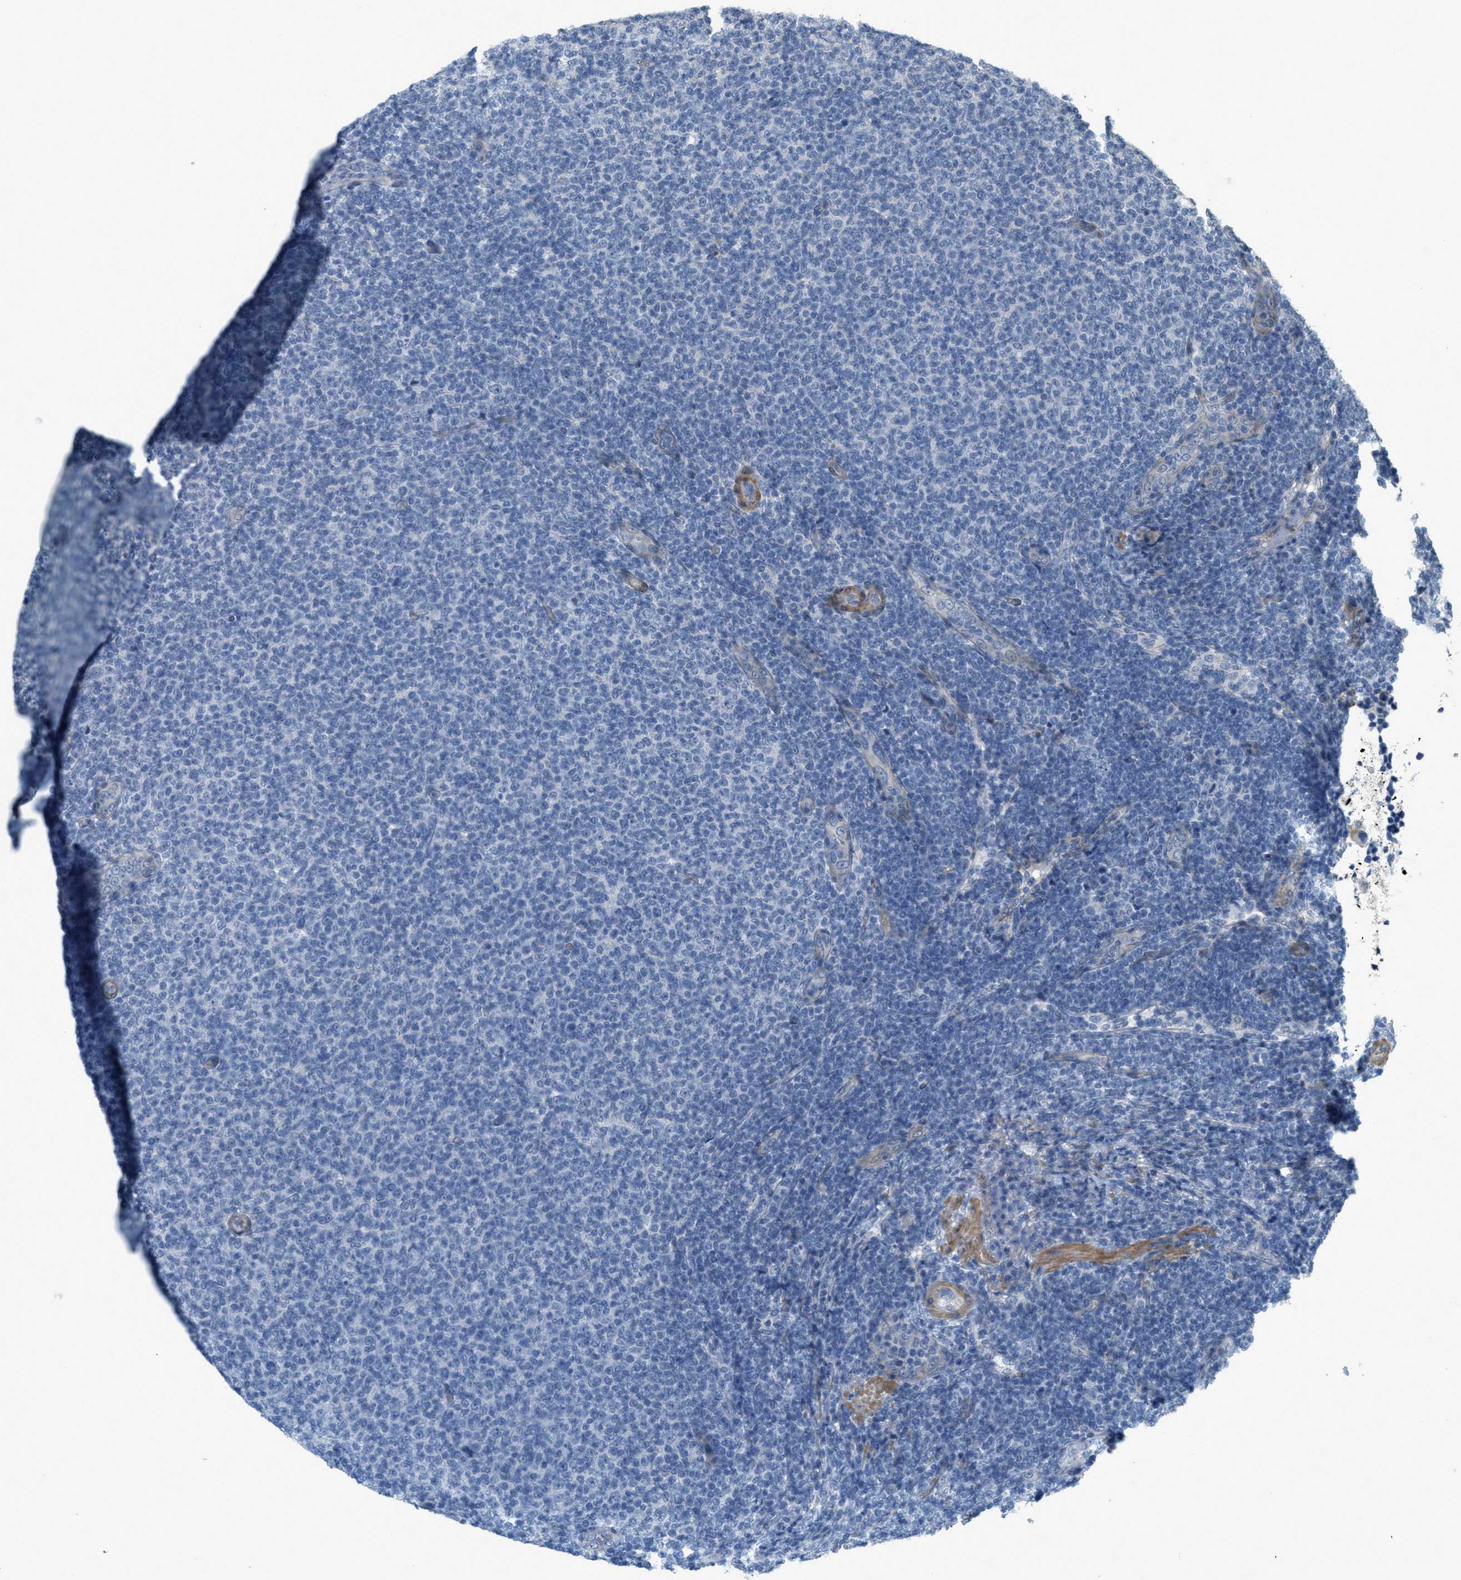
{"staining": {"intensity": "negative", "quantity": "none", "location": "none"}, "tissue": "lymphoma", "cell_type": "Tumor cells", "image_type": "cancer", "snomed": [{"axis": "morphology", "description": "Malignant lymphoma, non-Hodgkin's type, Low grade"}, {"axis": "topography", "description": "Lymph node"}], "caption": "Immunohistochemistry photomicrograph of malignant lymphoma, non-Hodgkin's type (low-grade) stained for a protein (brown), which demonstrates no staining in tumor cells.", "gene": "MRS2", "patient": {"sex": "male", "age": 66}}